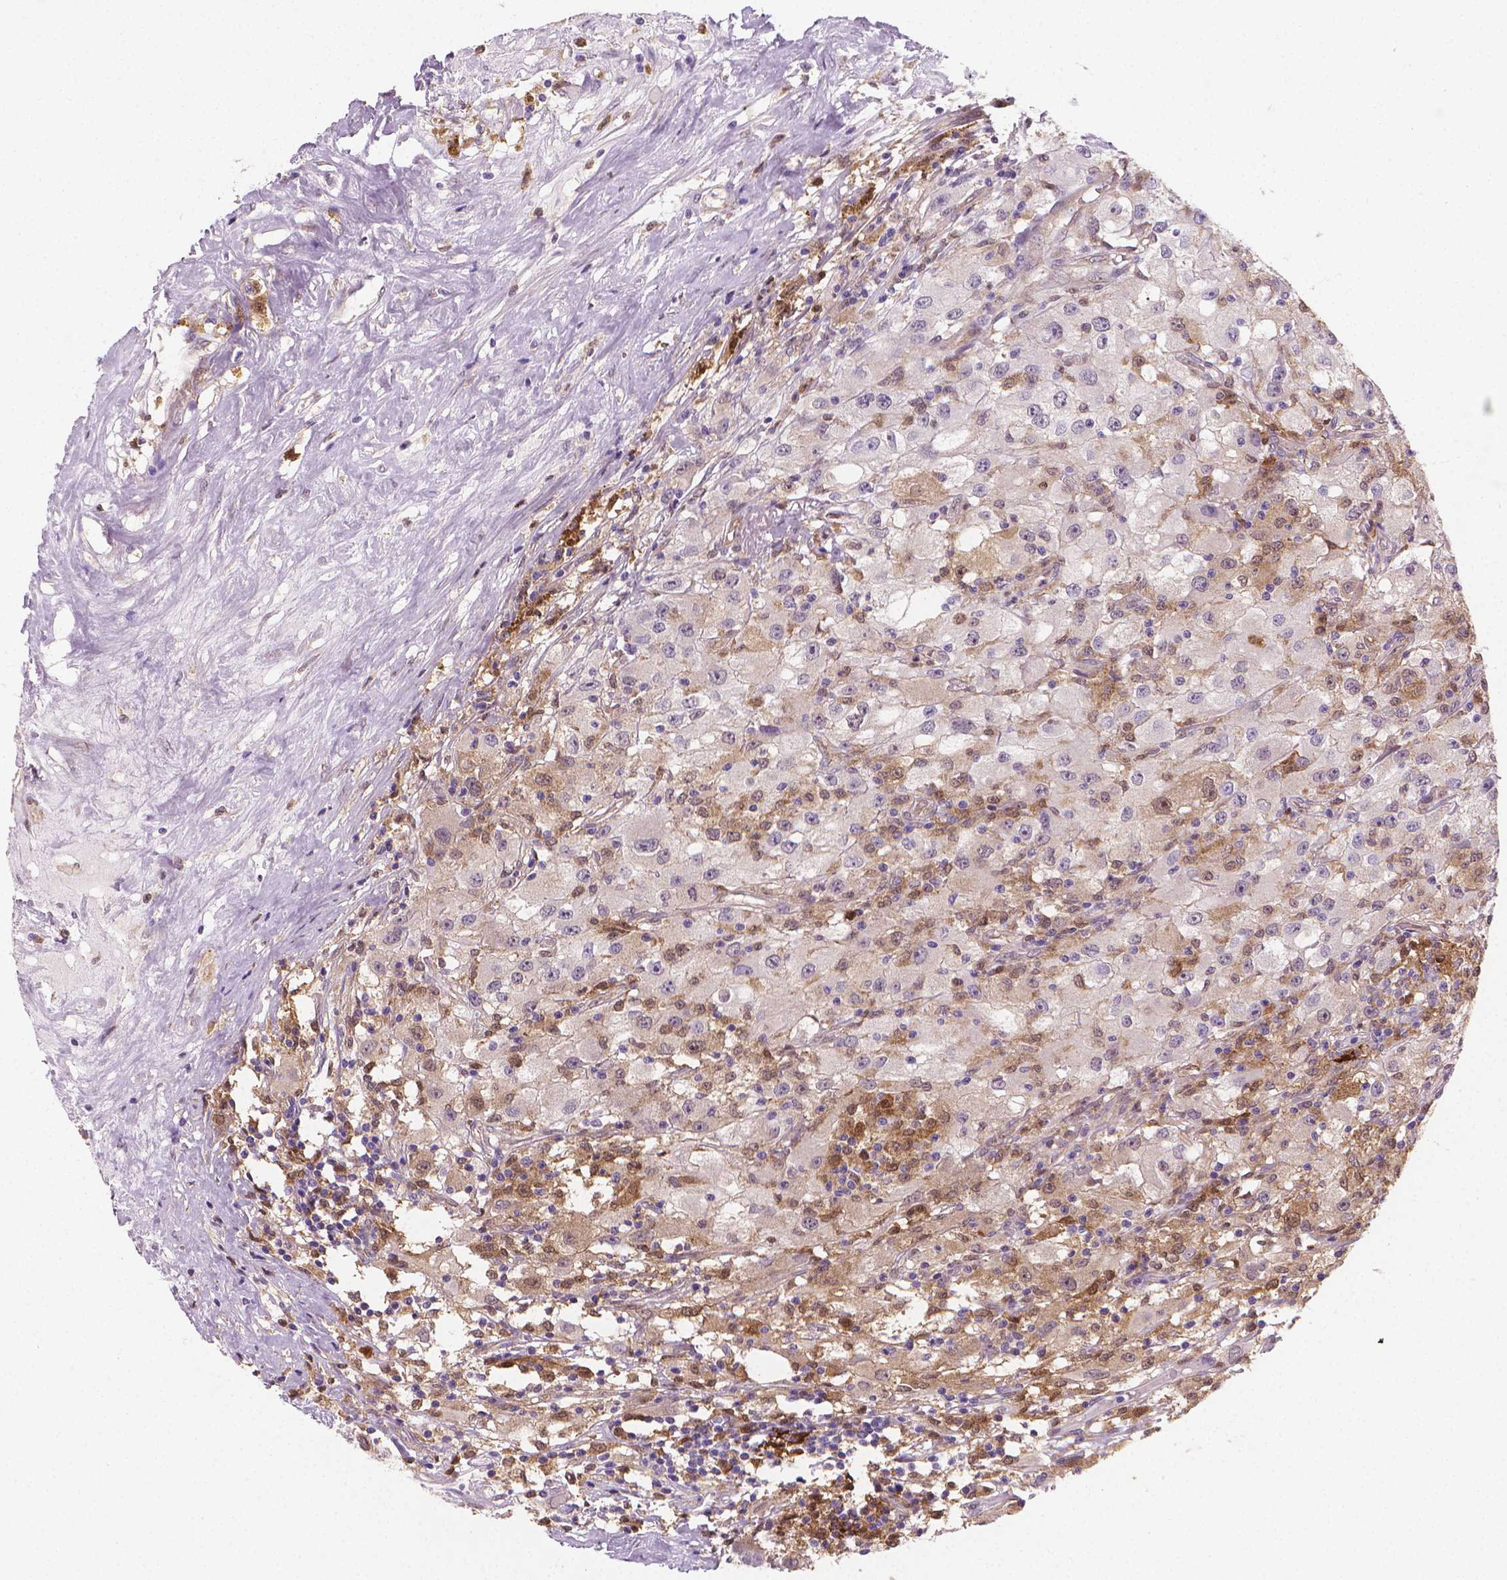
{"staining": {"intensity": "negative", "quantity": "none", "location": "none"}, "tissue": "renal cancer", "cell_type": "Tumor cells", "image_type": "cancer", "snomed": [{"axis": "morphology", "description": "Adenocarcinoma, NOS"}, {"axis": "topography", "description": "Kidney"}], "caption": "This is an immunohistochemistry (IHC) micrograph of human renal adenocarcinoma. There is no expression in tumor cells.", "gene": "TNFAIP2", "patient": {"sex": "female", "age": 67}}